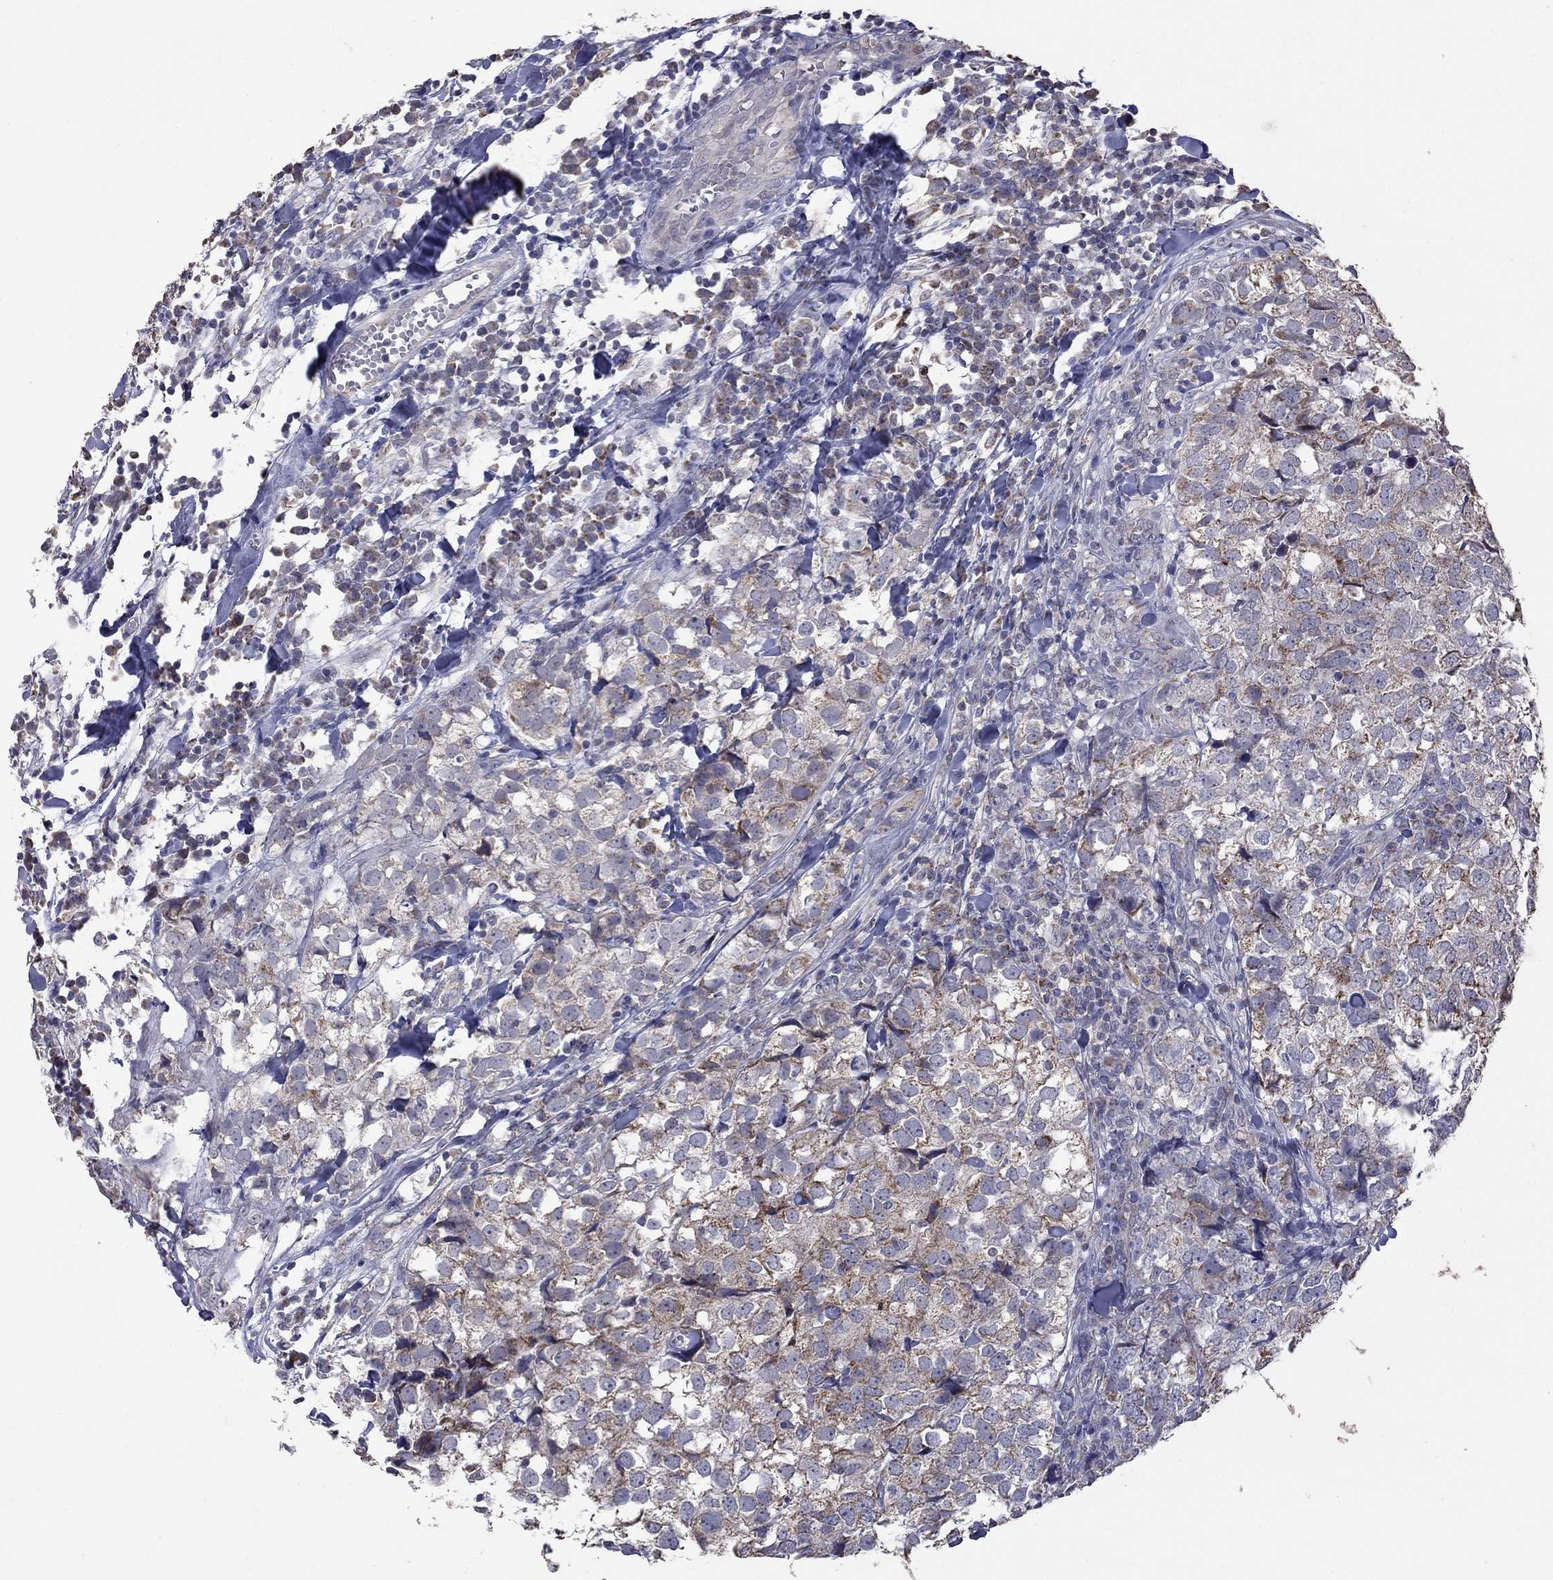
{"staining": {"intensity": "strong", "quantity": "25%-75%", "location": "cytoplasmic/membranous"}, "tissue": "breast cancer", "cell_type": "Tumor cells", "image_type": "cancer", "snomed": [{"axis": "morphology", "description": "Duct carcinoma"}, {"axis": "topography", "description": "Breast"}], "caption": "The photomicrograph shows immunohistochemical staining of breast cancer (intraductal carcinoma). There is strong cytoplasmic/membranous expression is appreciated in about 25%-75% of tumor cells. Ihc stains the protein in brown and the nuclei are stained blue.", "gene": "NDUFB1", "patient": {"sex": "female", "age": 30}}